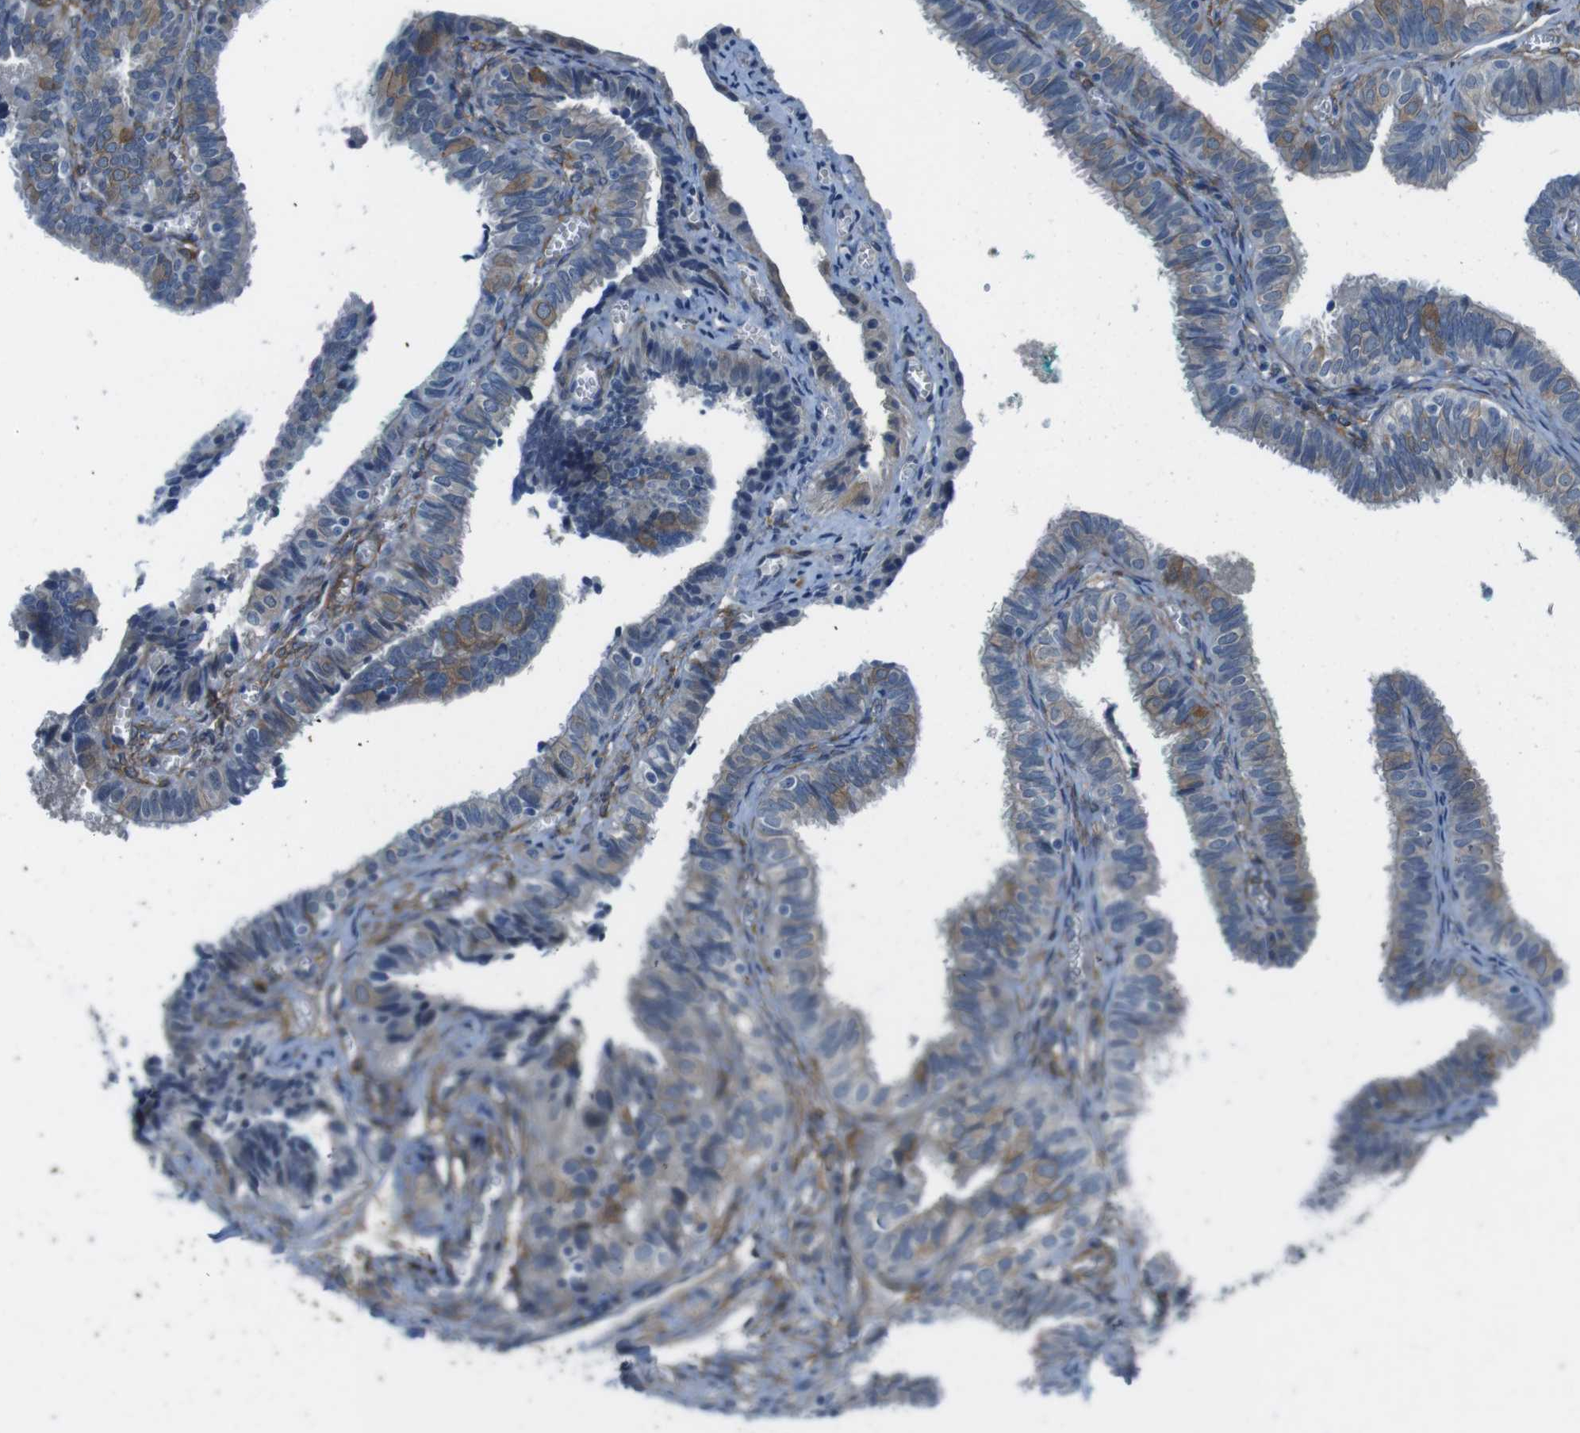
{"staining": {"intensity": "moderate", "quantity": "<25%", "location": "cytoplasmic/membranous"}, "tissue": "fallopian tube", "cell_type": "Glandular cells", "image_type": "normal", "snomed": [{"axis": "morphology", "description": "Normal tissue, NOS"}, {"axis": "topography", "description": "Fallopian tube"}], "caption": "Immunohistochemical staining of normal human fallopian tube exhibits <25% levels of moderate cytoplasmic/membranous protein positivity in approximately <25% of glandular cells. (Stains: DAB (3,3'-diaminobenzidine) in brown, nuclei in blue, Microscopy: brightfield microscopy at high magnification).", "gene": "ANK2", "patient": {"sex": "female", "age": 46}}